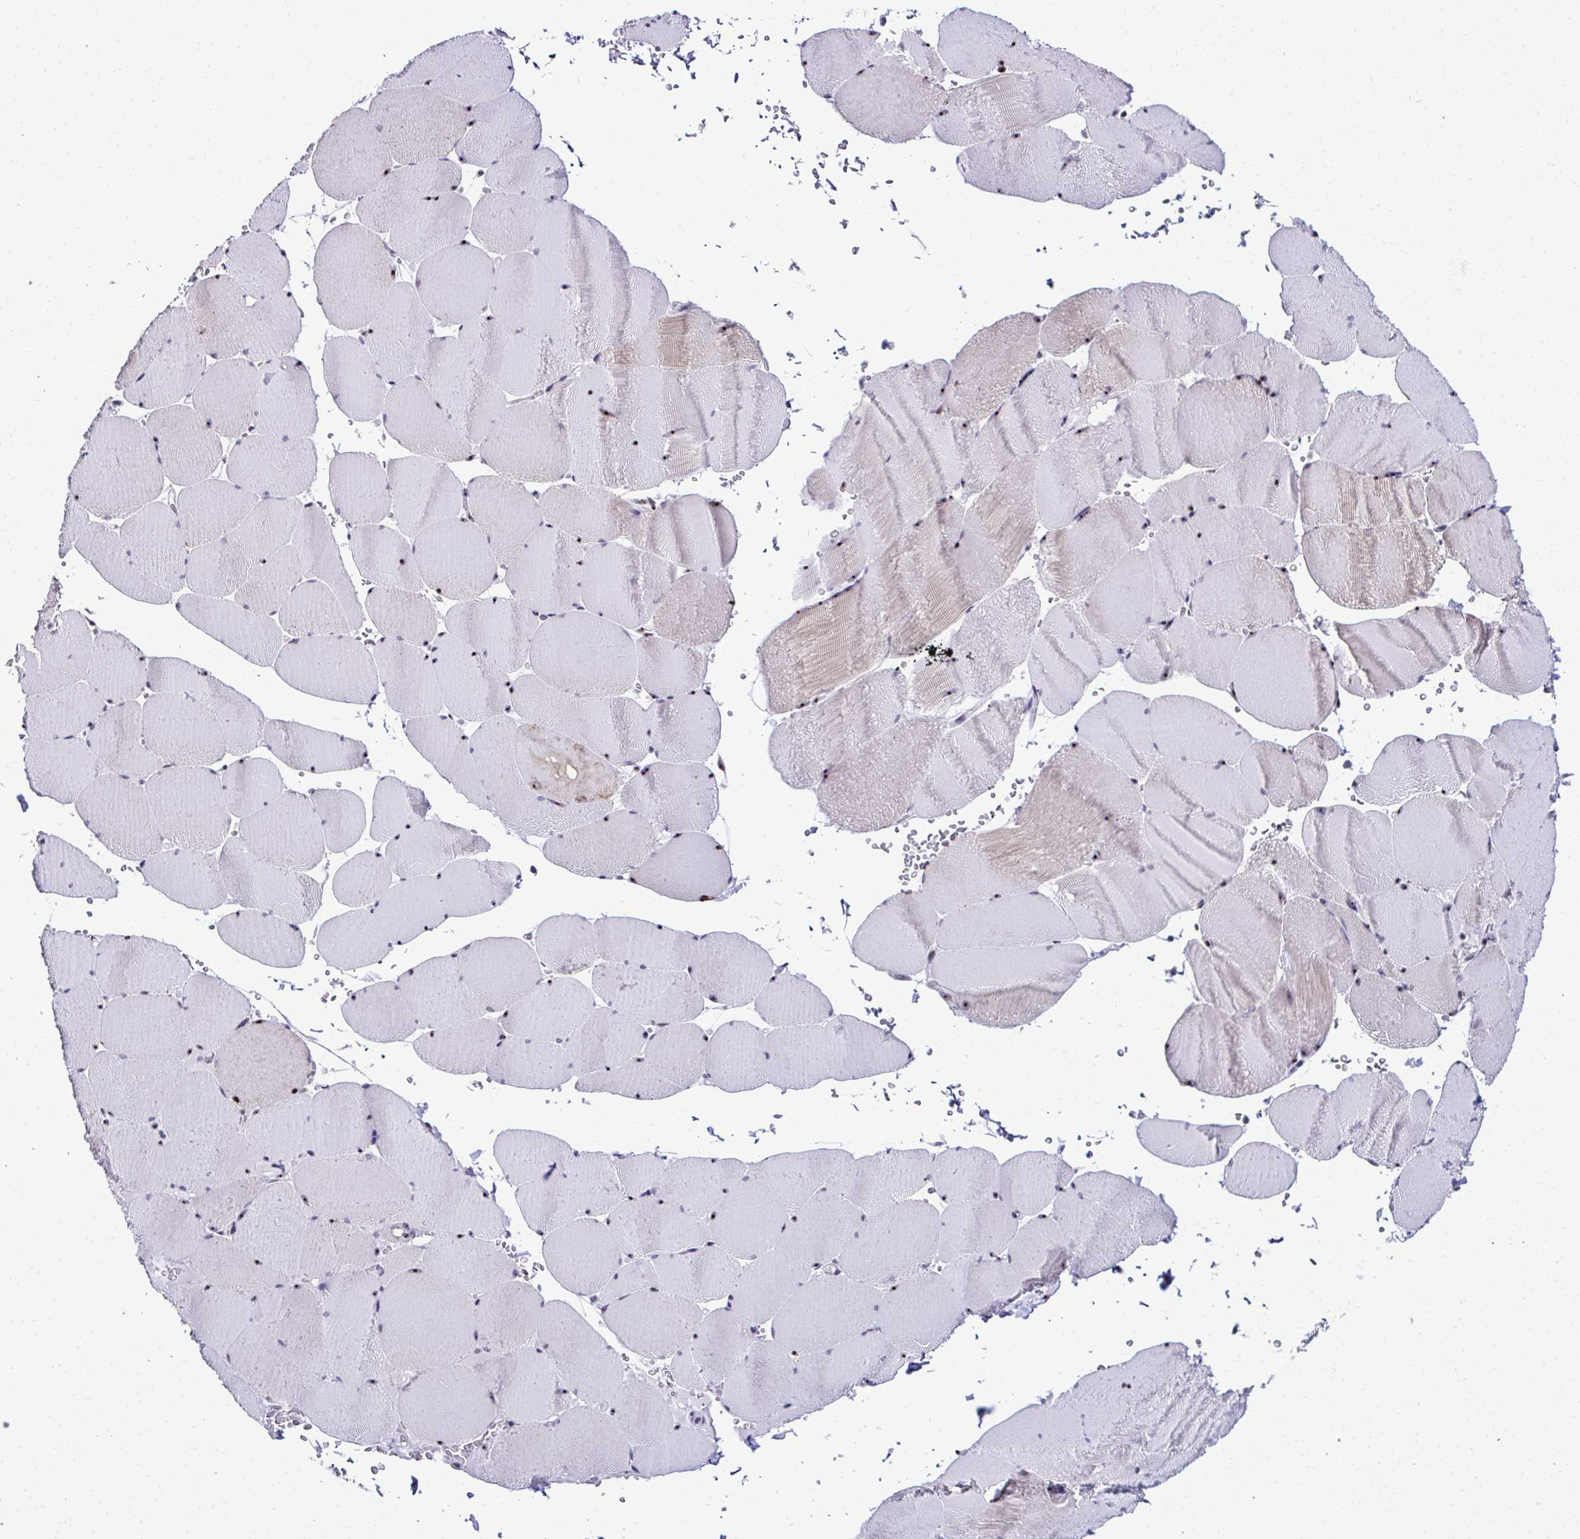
{"staining": {"intensity": "weak", "quantity": "<25%", "location": "cytoplasmic/membranous,nuclear"}, "tissue": "skeletal muscle", "cell_type": "Myocytes", "image_type": "normal", "snomed": [{"axis": "morphology", "description": "Normal tissue, NOS"}, {"axis": "topography", "description": "Skeletal muscle"}, {"axis": "topography", "description": "Head-Neck"}], "caption": "Image shows no protein positivity in myocytes of normal skeletal muscle. (Immunohistochemistry (ihc), brightfield microscopy, high magnification).", "gene": "CEP72", "patient": {"sex": "male", "age": 66}}